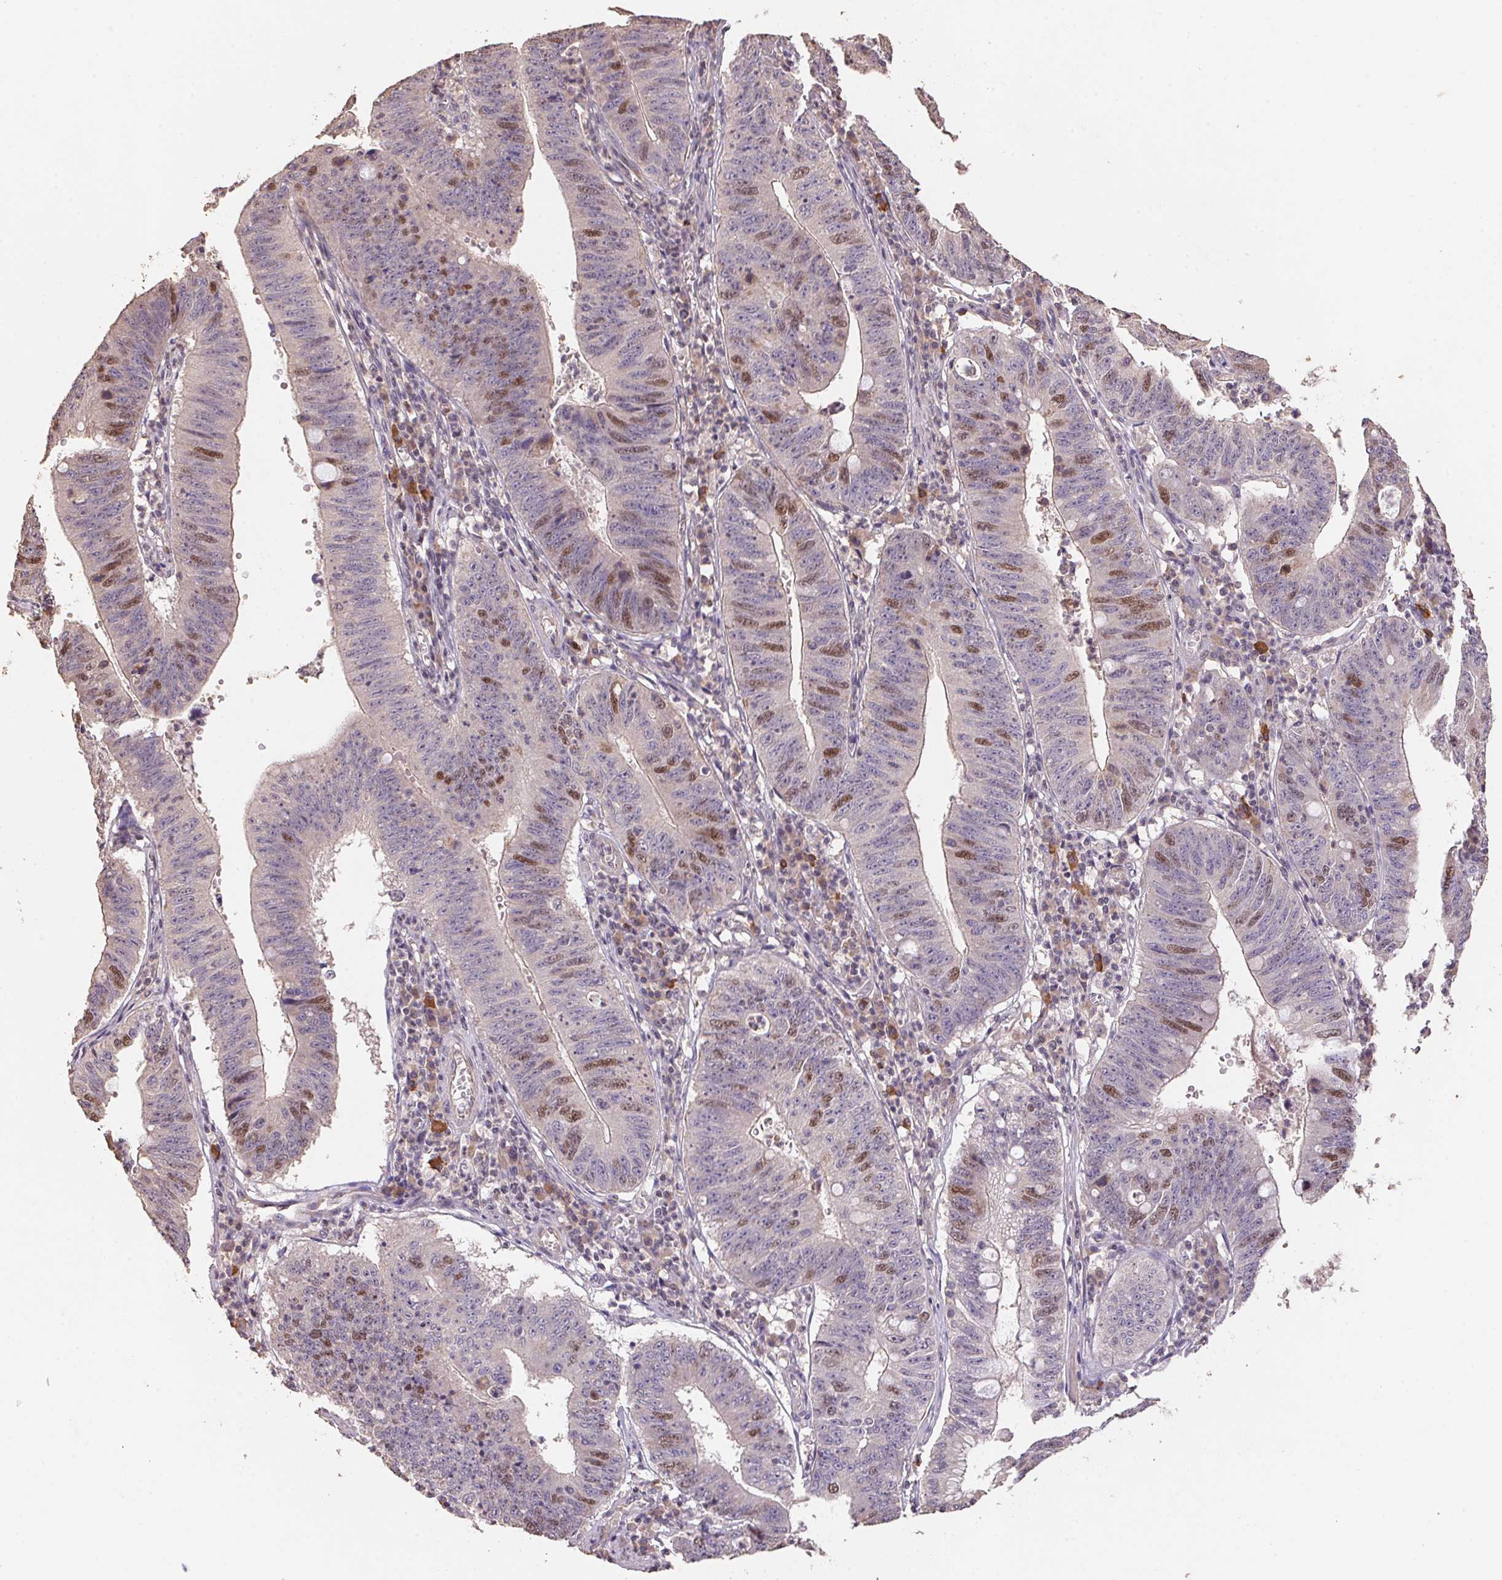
{"staining": {"intensity": "moderate", "quantity": "<25%", "location": "nuclear"}, "tissue": "stomach cancer", "cell_type": "Tumor cells", "image_type": "cancer", "snomed": [{"axis": "morphology", "description": "Adenocarcinoma, NOS"}, {"axis": "topography", "description": "Stomach"}], "caption": "This is a histology image of immunohistochemistry (IHC) staining of stomach cancer (adenocarcinoma), which shows moderate staining in the nuclear of tumor cells.", "gene": "CENPF", "patient": {"sex": "male", "age": 59}}